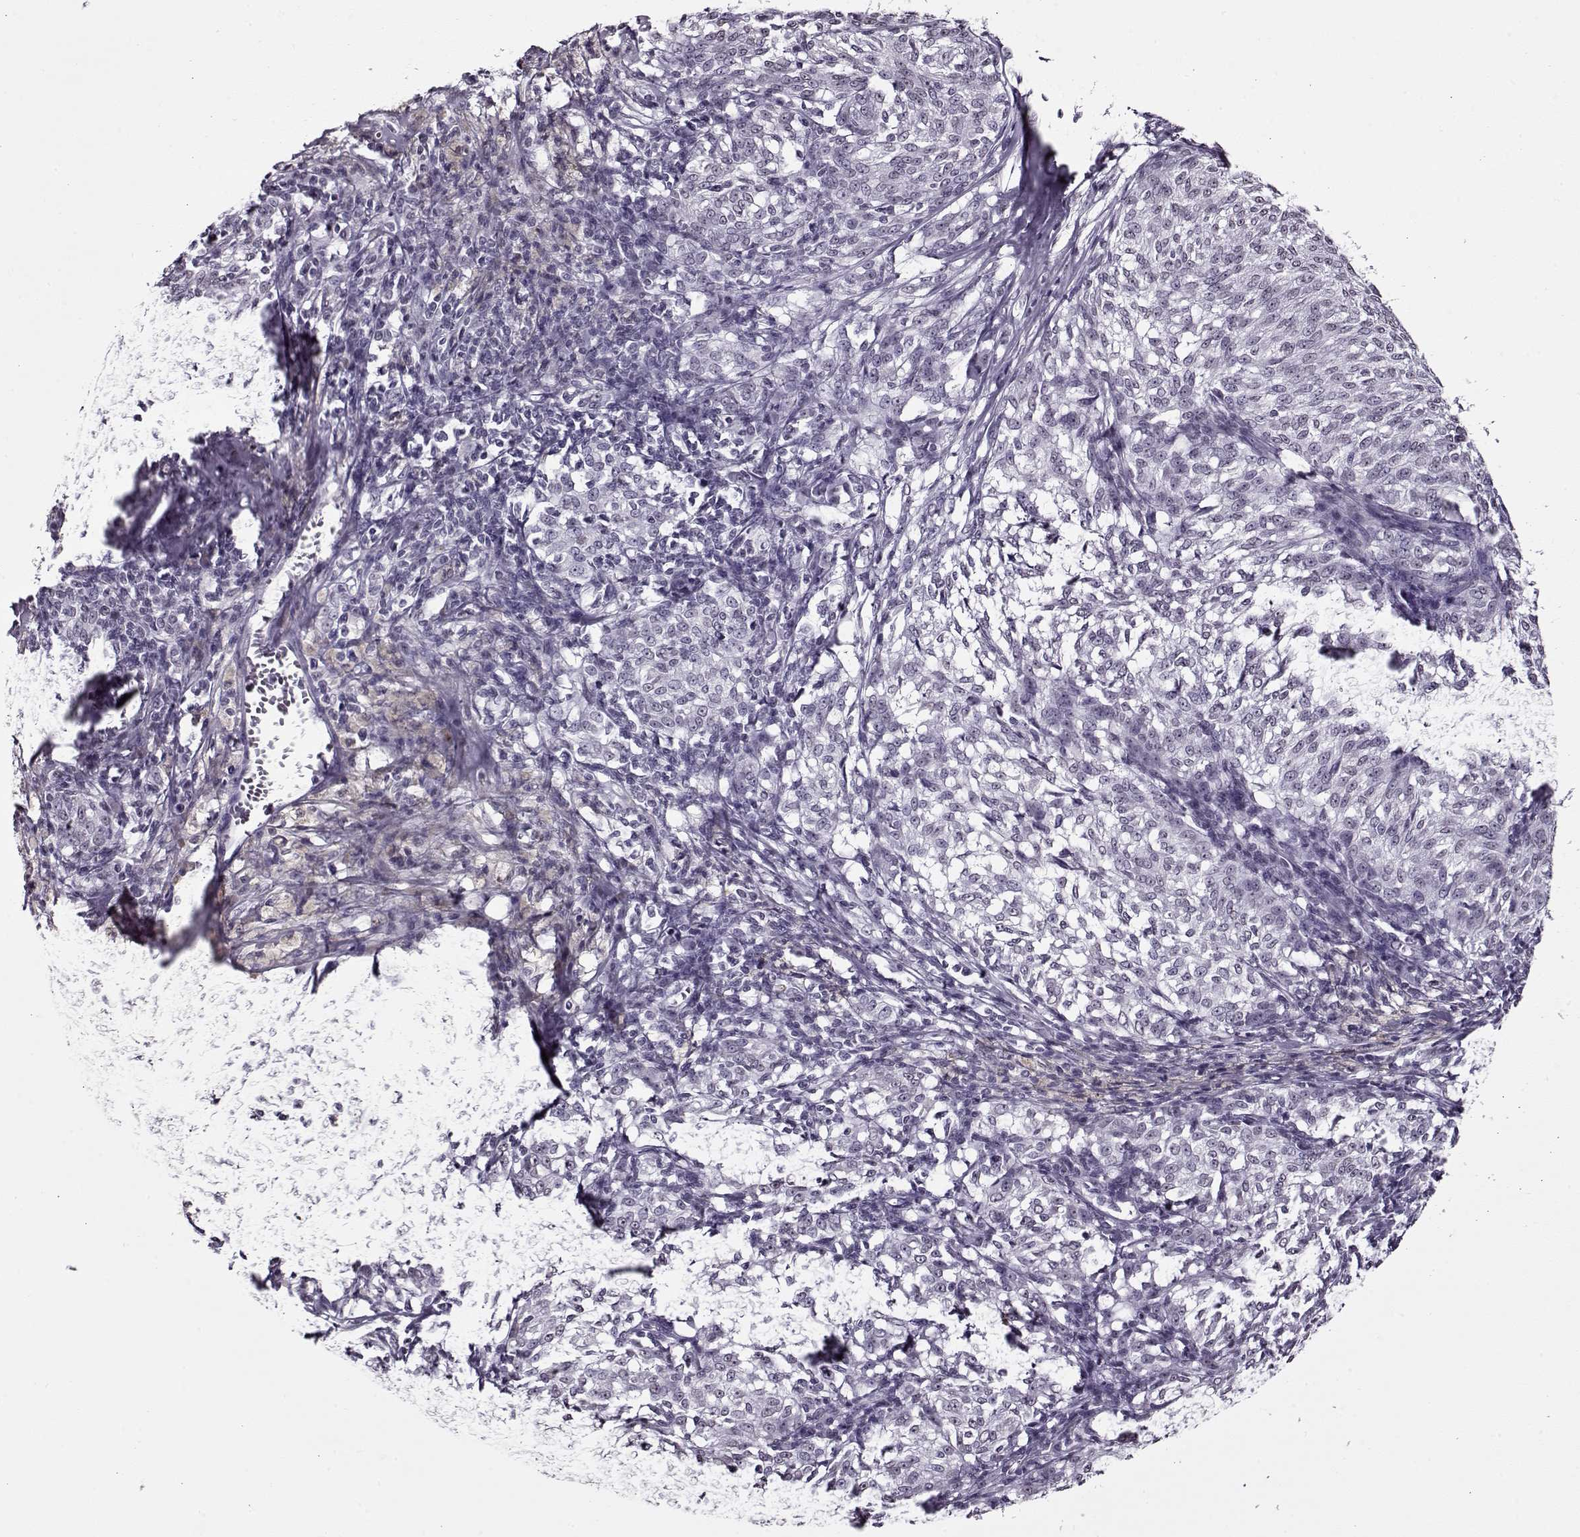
{"staining": {"intensity": "negative", "quantity": "none", "location": "none"}, "tissue": "melanoma", "cell_type": "Tumor cells", "image_type": "cancer", "snomed": [{"axis": "morphology", "description": "Malignant melanoma, NOS"}, {"axis": "topography", "description": "Skin"}], "caption": "Malignant melanoma stained for a protein using IHC exhibits no expression tumor cells.", "gene": "PRMT8", "patient": {"sex": "female", "age": 72}}